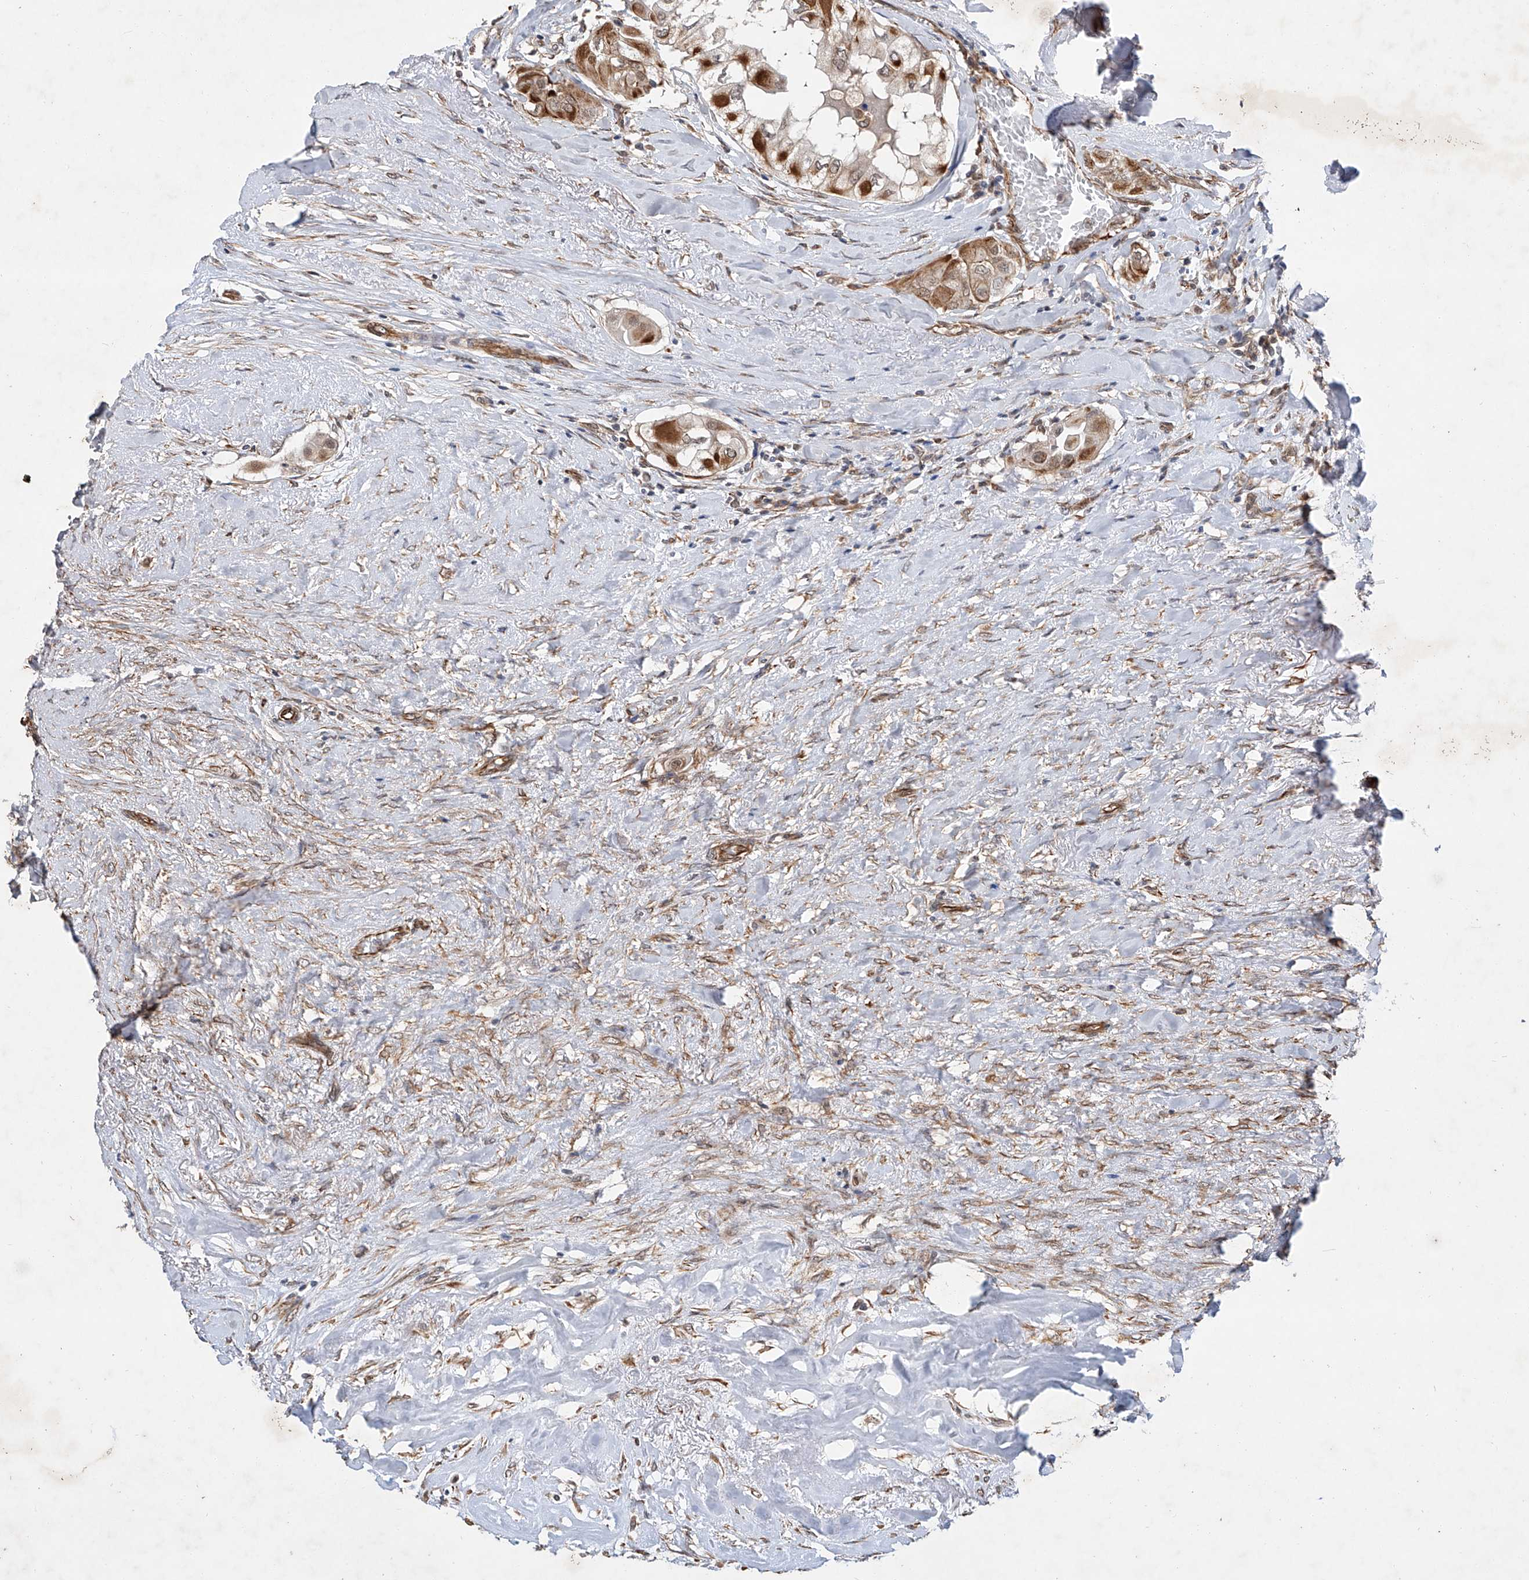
{"staining": {"intensity": "strong", "quantity": ">75%", "location": "cytoplasmic/membranous"}, "tissue": "thyroid cancer", "cell_type": "Tumor cells", "image_type": "cancer", "snomed": [{"axis": "morphology", "description": "Papillary adenocarcinoma, NOS"}, {"axis": "topography", "description": "Thyroid gland"}], "caption": "Strong cytoplasmic/membranous protein staining is appreciated in approximately >75% of tumor cells in papillary adenocarcinoma (thyroid). (brown staining indicates protein expression, while blue staining denotes nuclei).", "gene": "AMD1", "patient": {"sex": "female", "age": 59}}